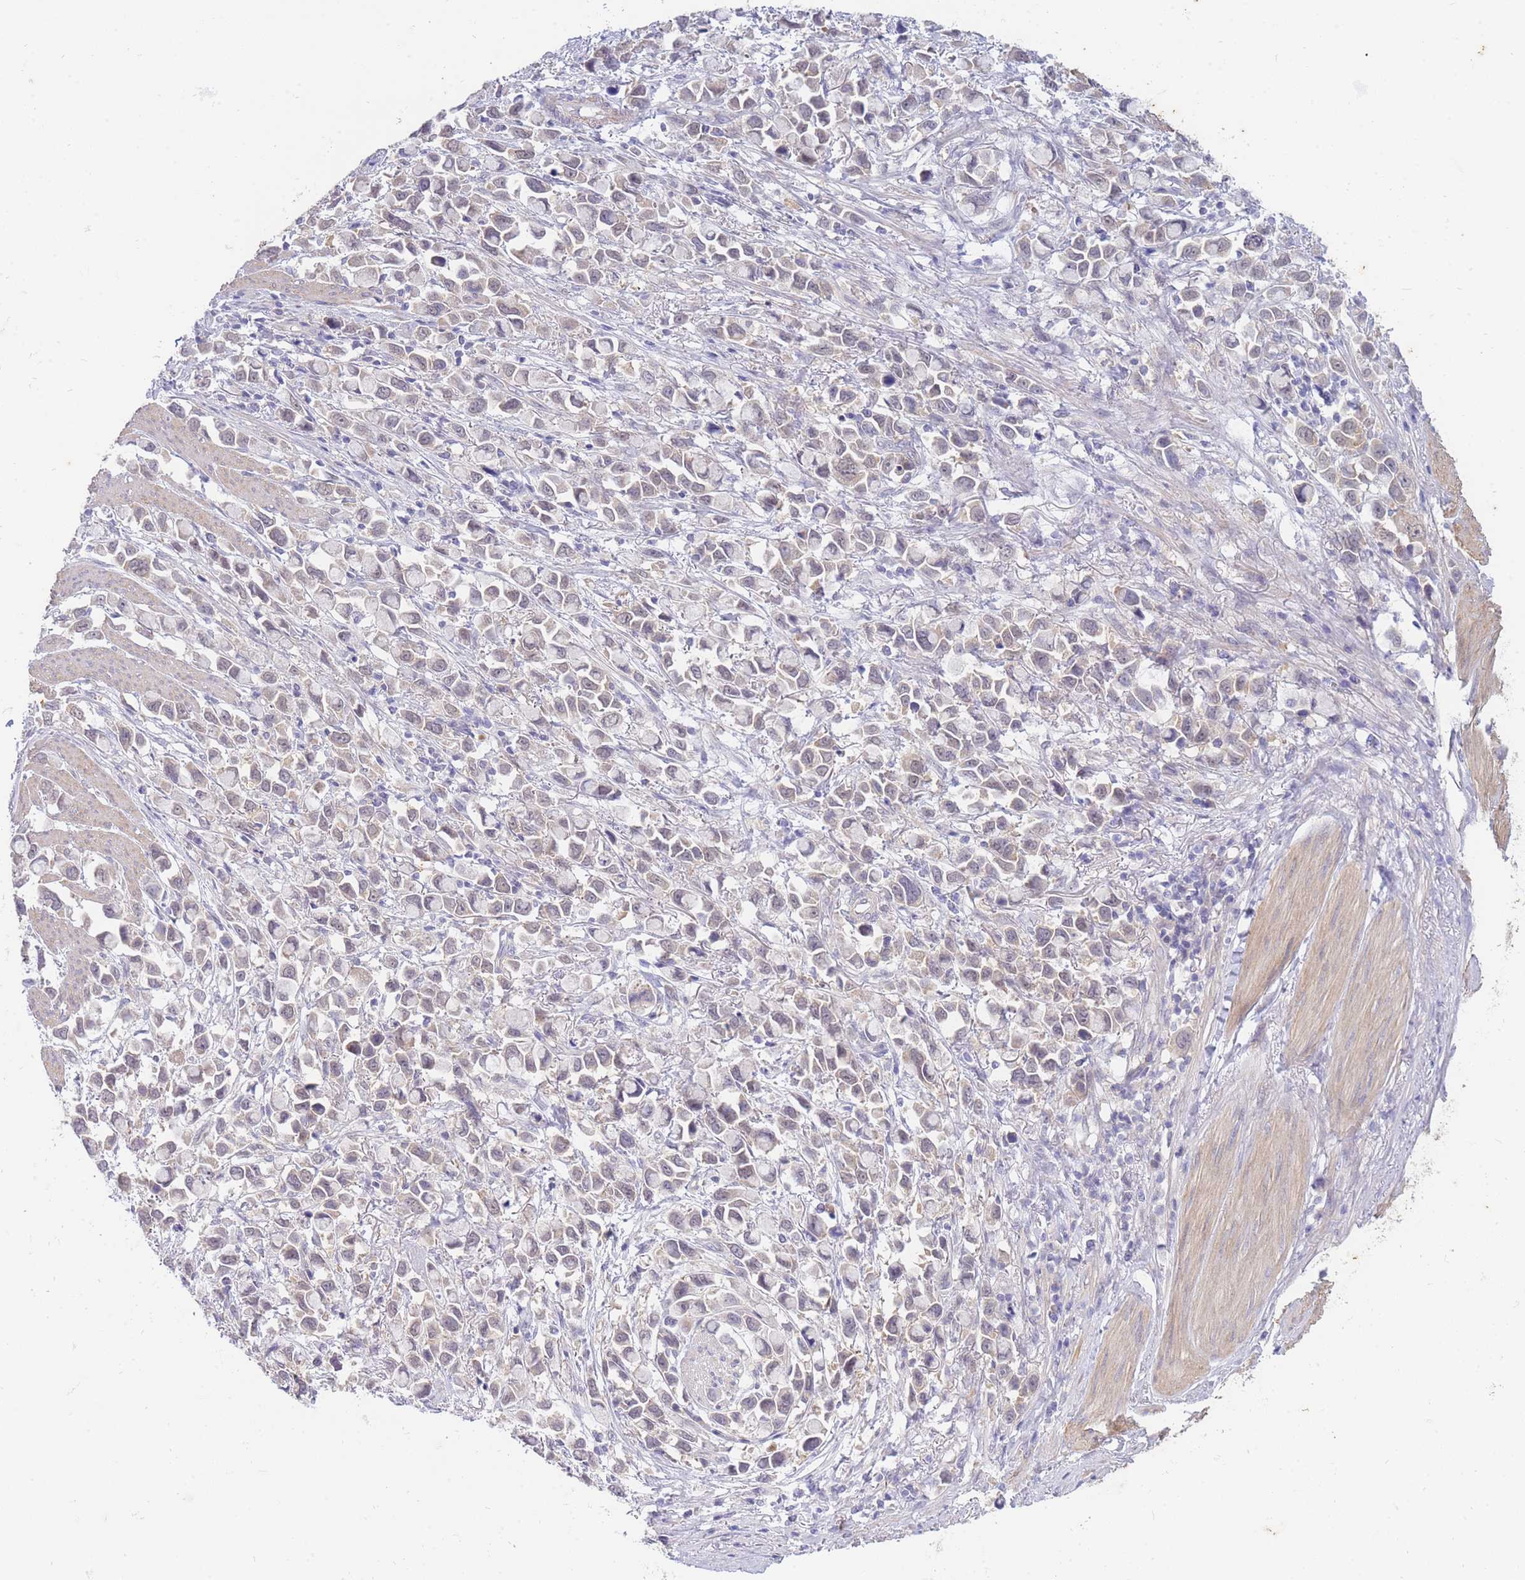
{"staining": {"intensity": "weak", "quantity": "<25%", "location": "cytoplasmic/membranous"}, "tissue": "stomach cancer", "cell_type": "Tumor cells", "image_type": "cancer", "snomed": [{"axis": "morphology", "description": "Adenocarcinoma, NOS"}, {"axis": "topography", "description": "Stomach"}], "caption": "Stomach cancer stained for a protein using immunohistochemistry shows no expression tumor cells.", "gene": "SUGT1", "patient": {"sex": "female", "age": 81}}